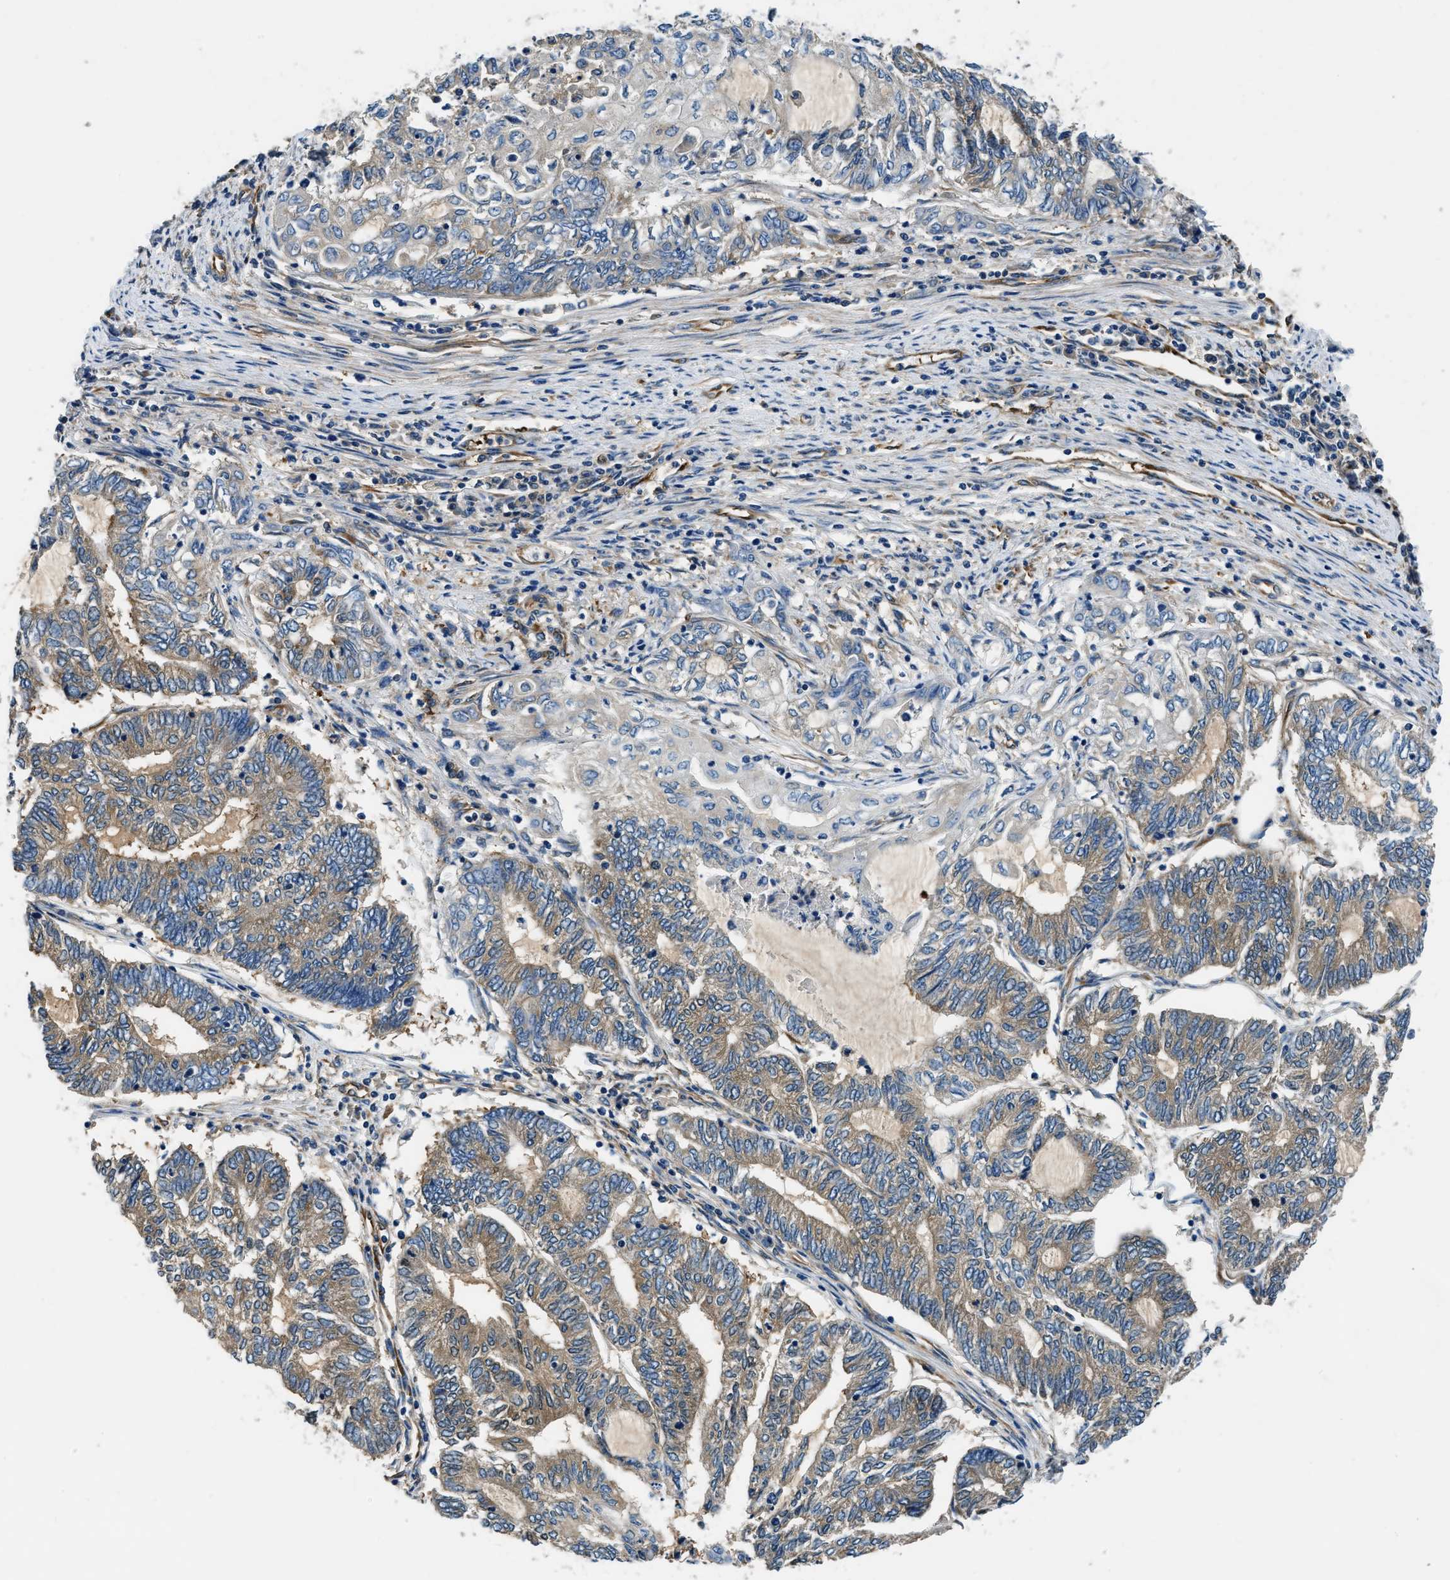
{"staining": {"intensity": "weak", "quantity": "25%-75%", "location": "cytoplasmic/membranous"}, "tissue": "endometrial cancer", "cell_type": "Tumor cells", "image_type": "cancer", "snomed": [{"axis": "morphology", "description": "Adenocarcinoma, NOS"}, {"axis": "topography", "description": "Uterus"}, {"axis": "topography", "description": "Endometrium"}], "caption": "High-power microscopy captured an immunohistochemistry (IHC) micrograph of adenocarcinoma (endometrial), revealing weak cytoplasmic/membranous staining in about 25%-75% of tumor cells. The staining was performed using DAB to visualize the protein expression in brown, while the nuclei were stained in blue with hematoxylin (Magnification: 20x).", "gene": "EEA1", "patient": {"sex": "female", "age": 70}}